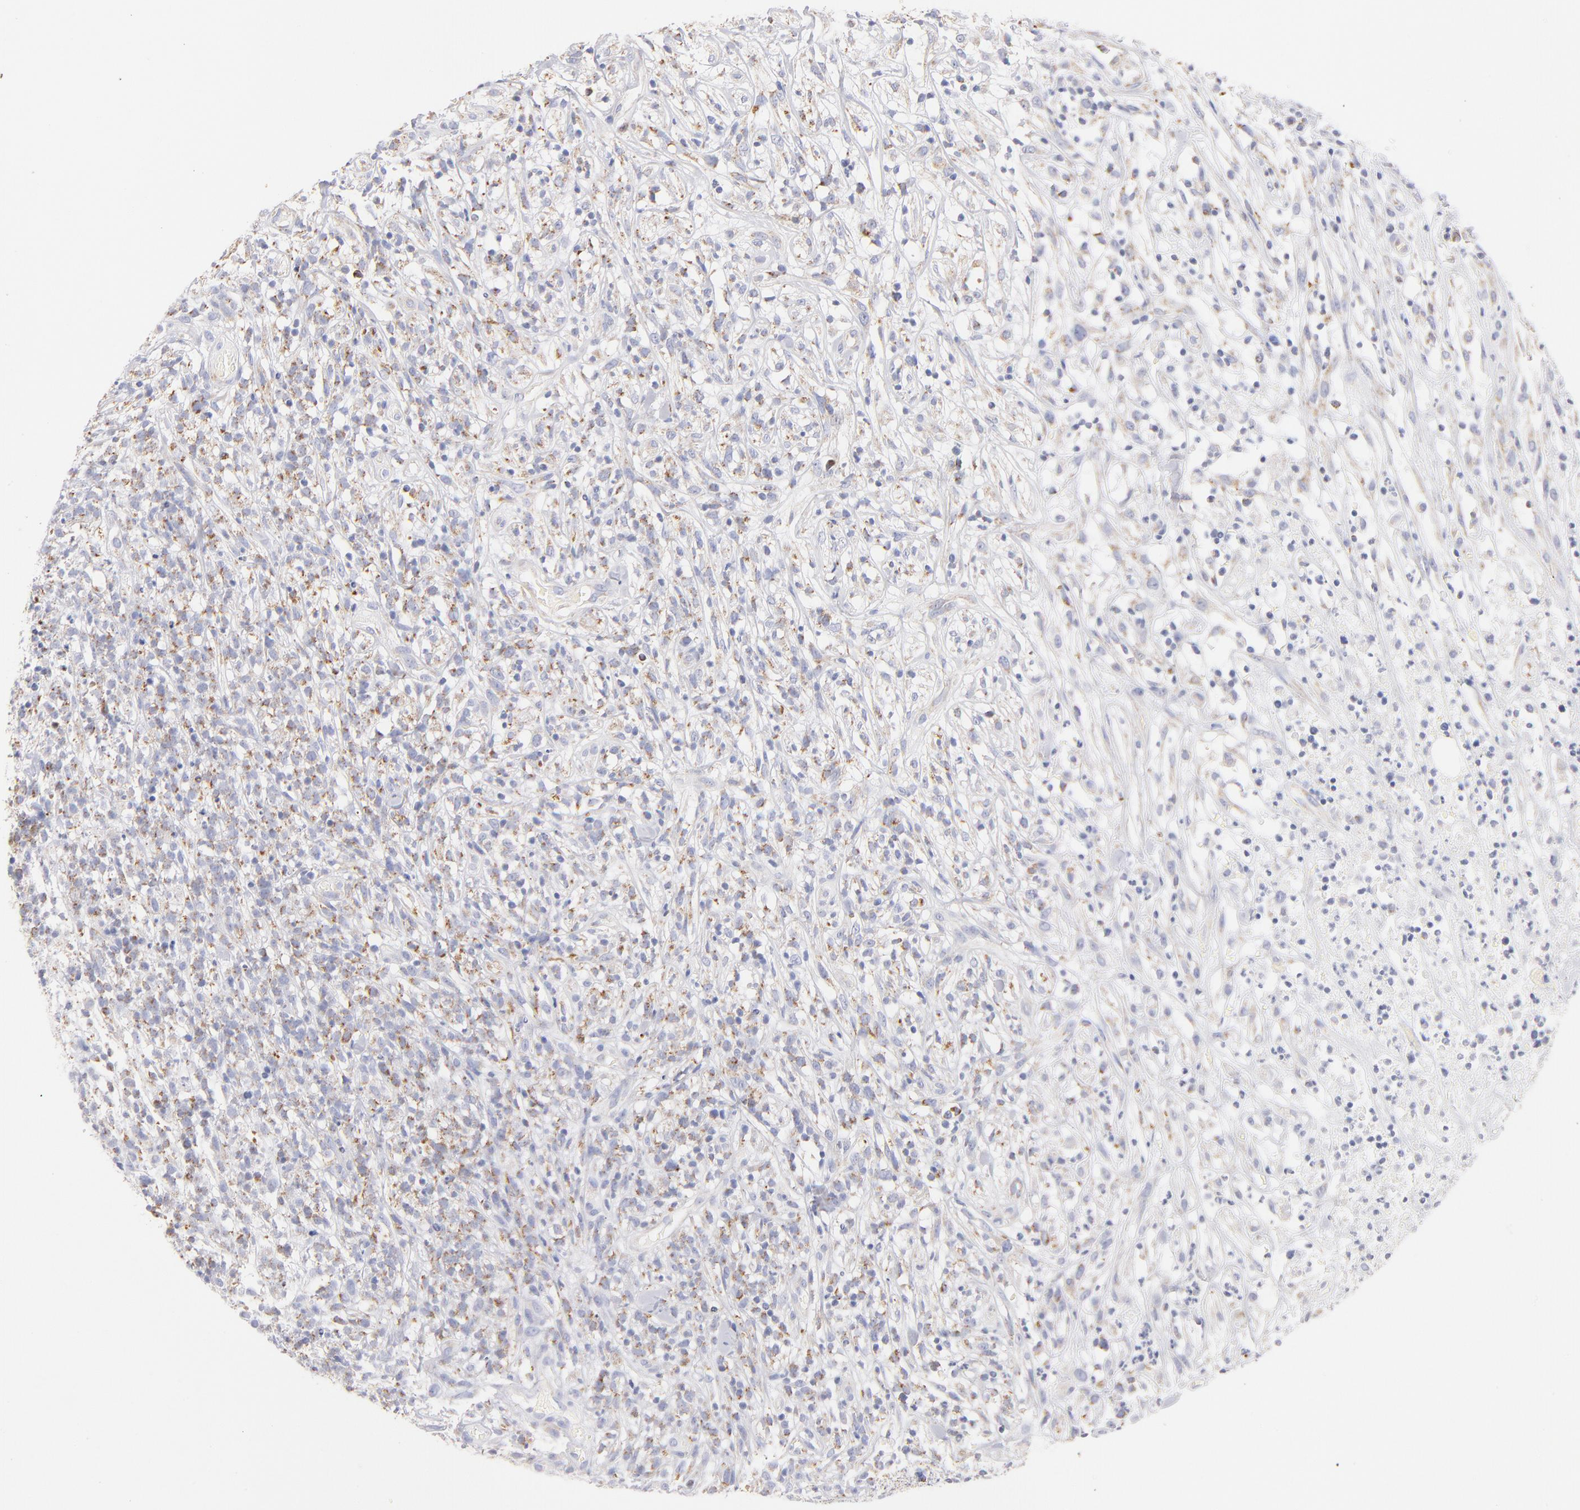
{"staining": {"intensity": "moderate", "quantity": ">75%", "location": "cytoplasmic/membranous"}, "tissue": "lymphoma", "cell_type": "Tumor cells", "image_type": "cancer", "snomed": [{"axis": "morphology", "description": "Malignant lymphoma, non-Hodgkin's type, High grade"}, {"axis": "topography", "description": "Lymph node"}], "caption": "Malignant lymphoma, non-Hodgkin's type (high-grade) tissue demonstrates moderate cytoplasmic/membranous positivity in about >75% of tumor cells, visualized by immunohistochemistry.", "gene": "AIFM1", "patient": {"sex": "female", "age": 73}}